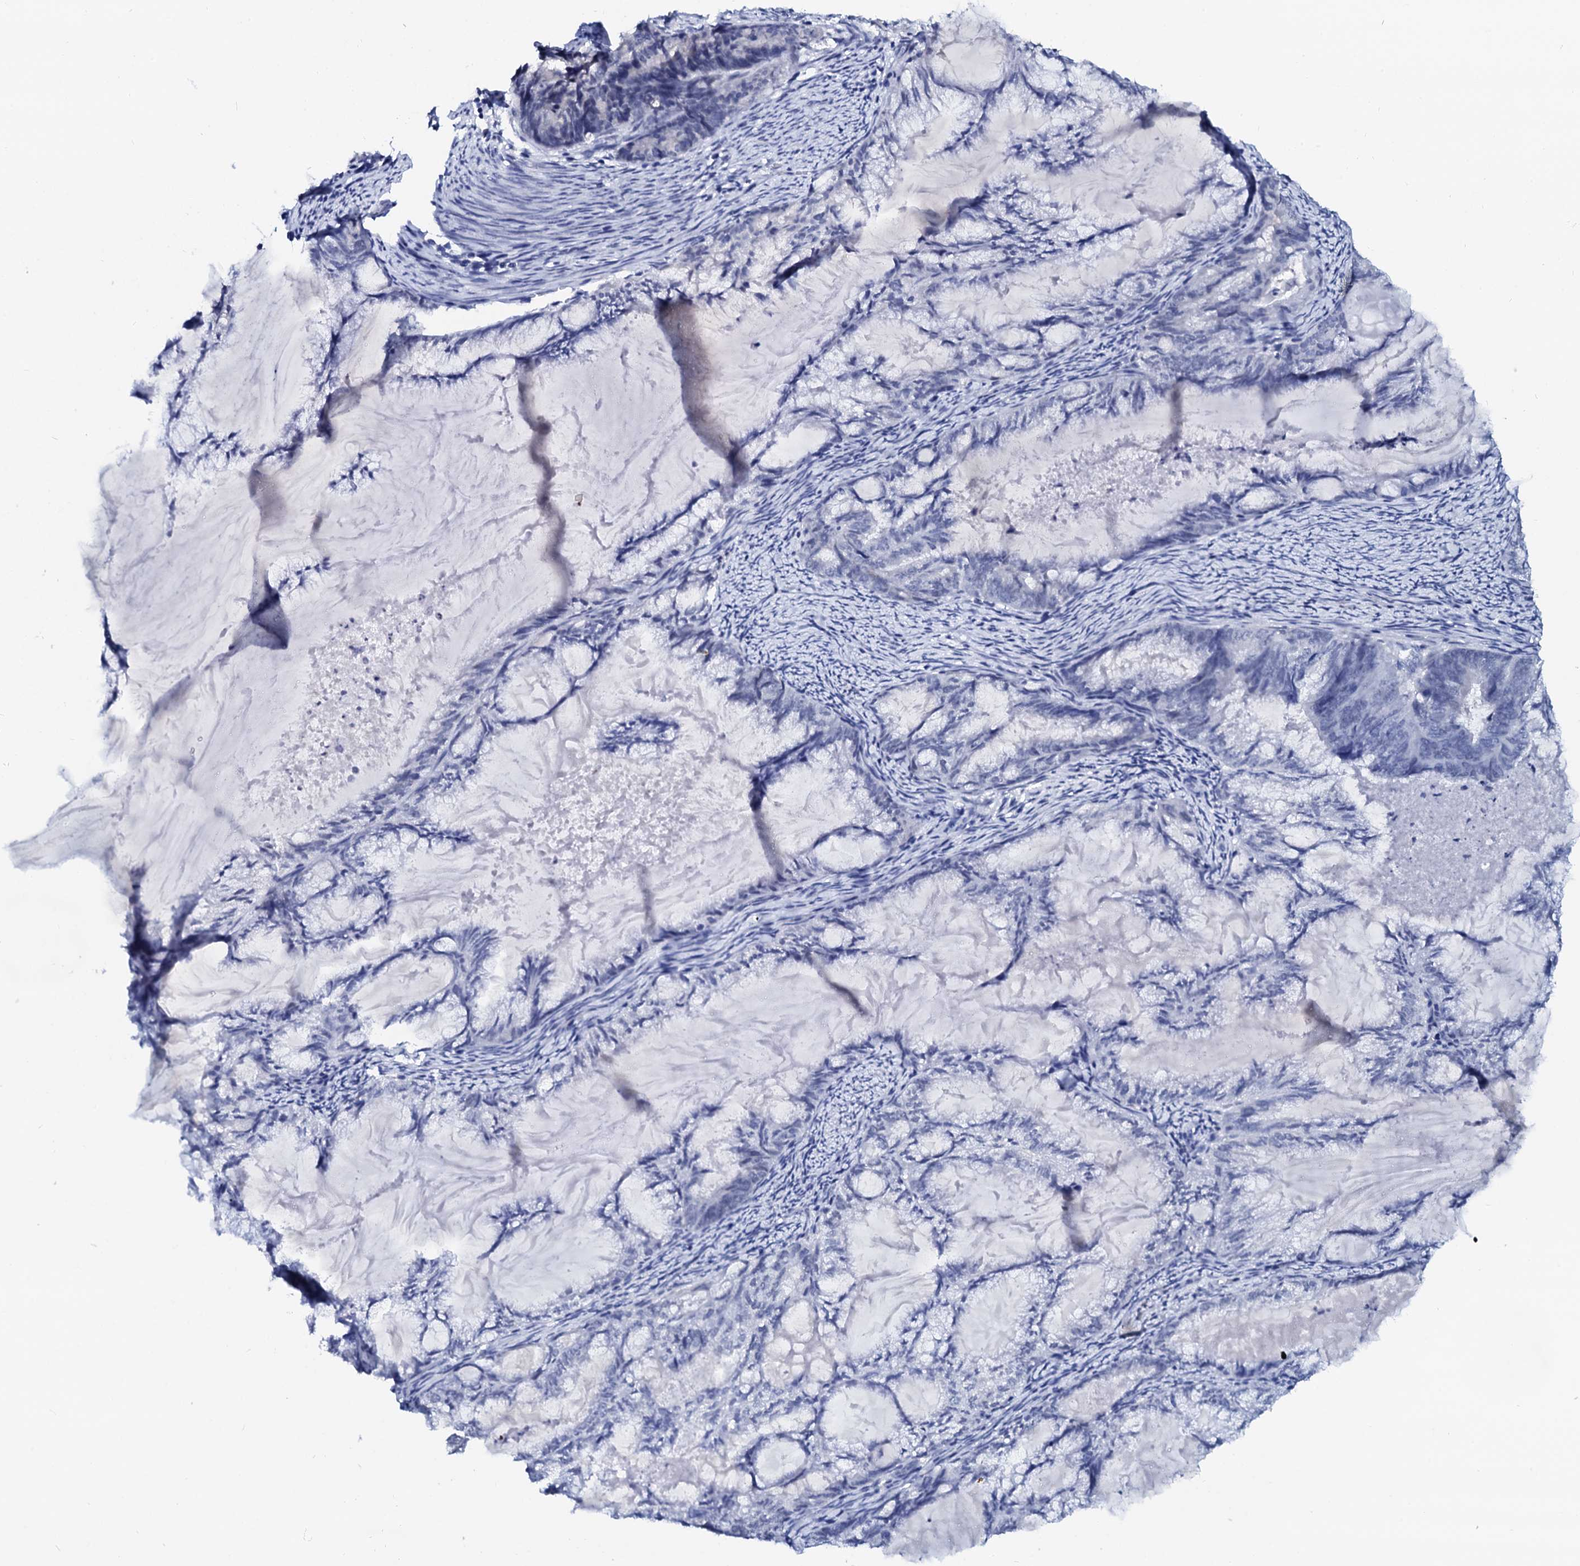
{"staining": {"intensity": "negative", "quantity": "none", "location": "none"}, "tissue": "endometrial cancer", "cell_type": "Tumor cells", "image_type": "cancer", "snomed": [{"axis": "morphology", "description": "Adenocarcinoma, NOS"}, {"axis": "topography", "description": "Endometrium"}], "caption": "Adenocarcinoma (endometrial) stained for a protein using immunohistochemistry (IHC) exhibits no expression tumor cells.", "gene": "SPATA19", "patient": {"sex": "female", "age": 86}}